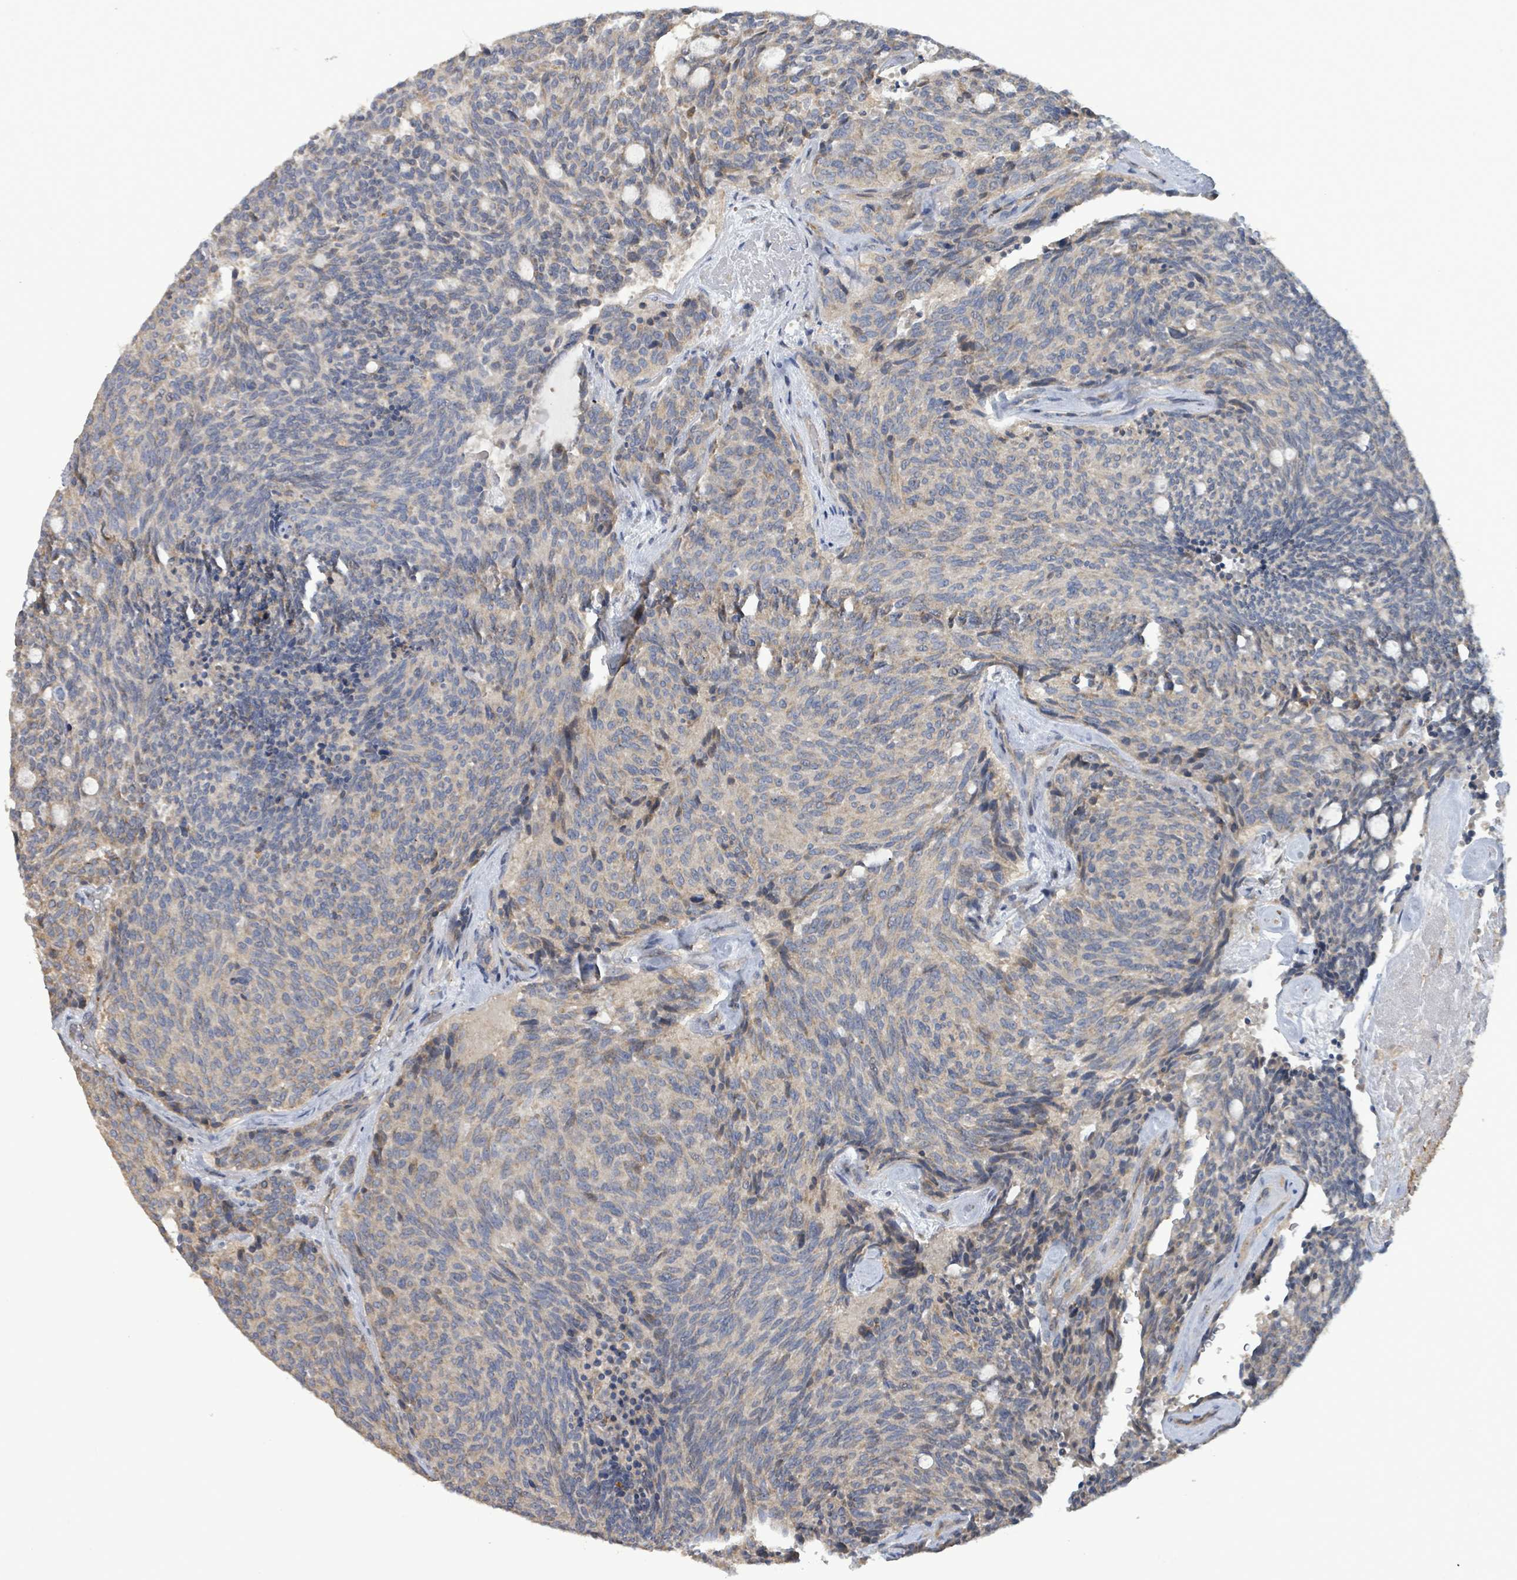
{"staining": {"intensity": "moderate", "quantity": "25%-75%", "location": "cytoplasmic/membranous"}, "tissue": "carcinoid", "cell_type": "Tumor cells", "image_type": "cancer", "snomed": [{"axis": "morphology", "description": "Carcinoid, malignant, NOS"}, {"axis": "topography", "description": "Pancreas"}], "caption": "Protein staining displays moderate cytoplasmic/membranous positivity in about 25%-75% of tumor cells in carcinoid.", "gene": "PLAAT1", "patient": {"sex": "female", "age": 54}}